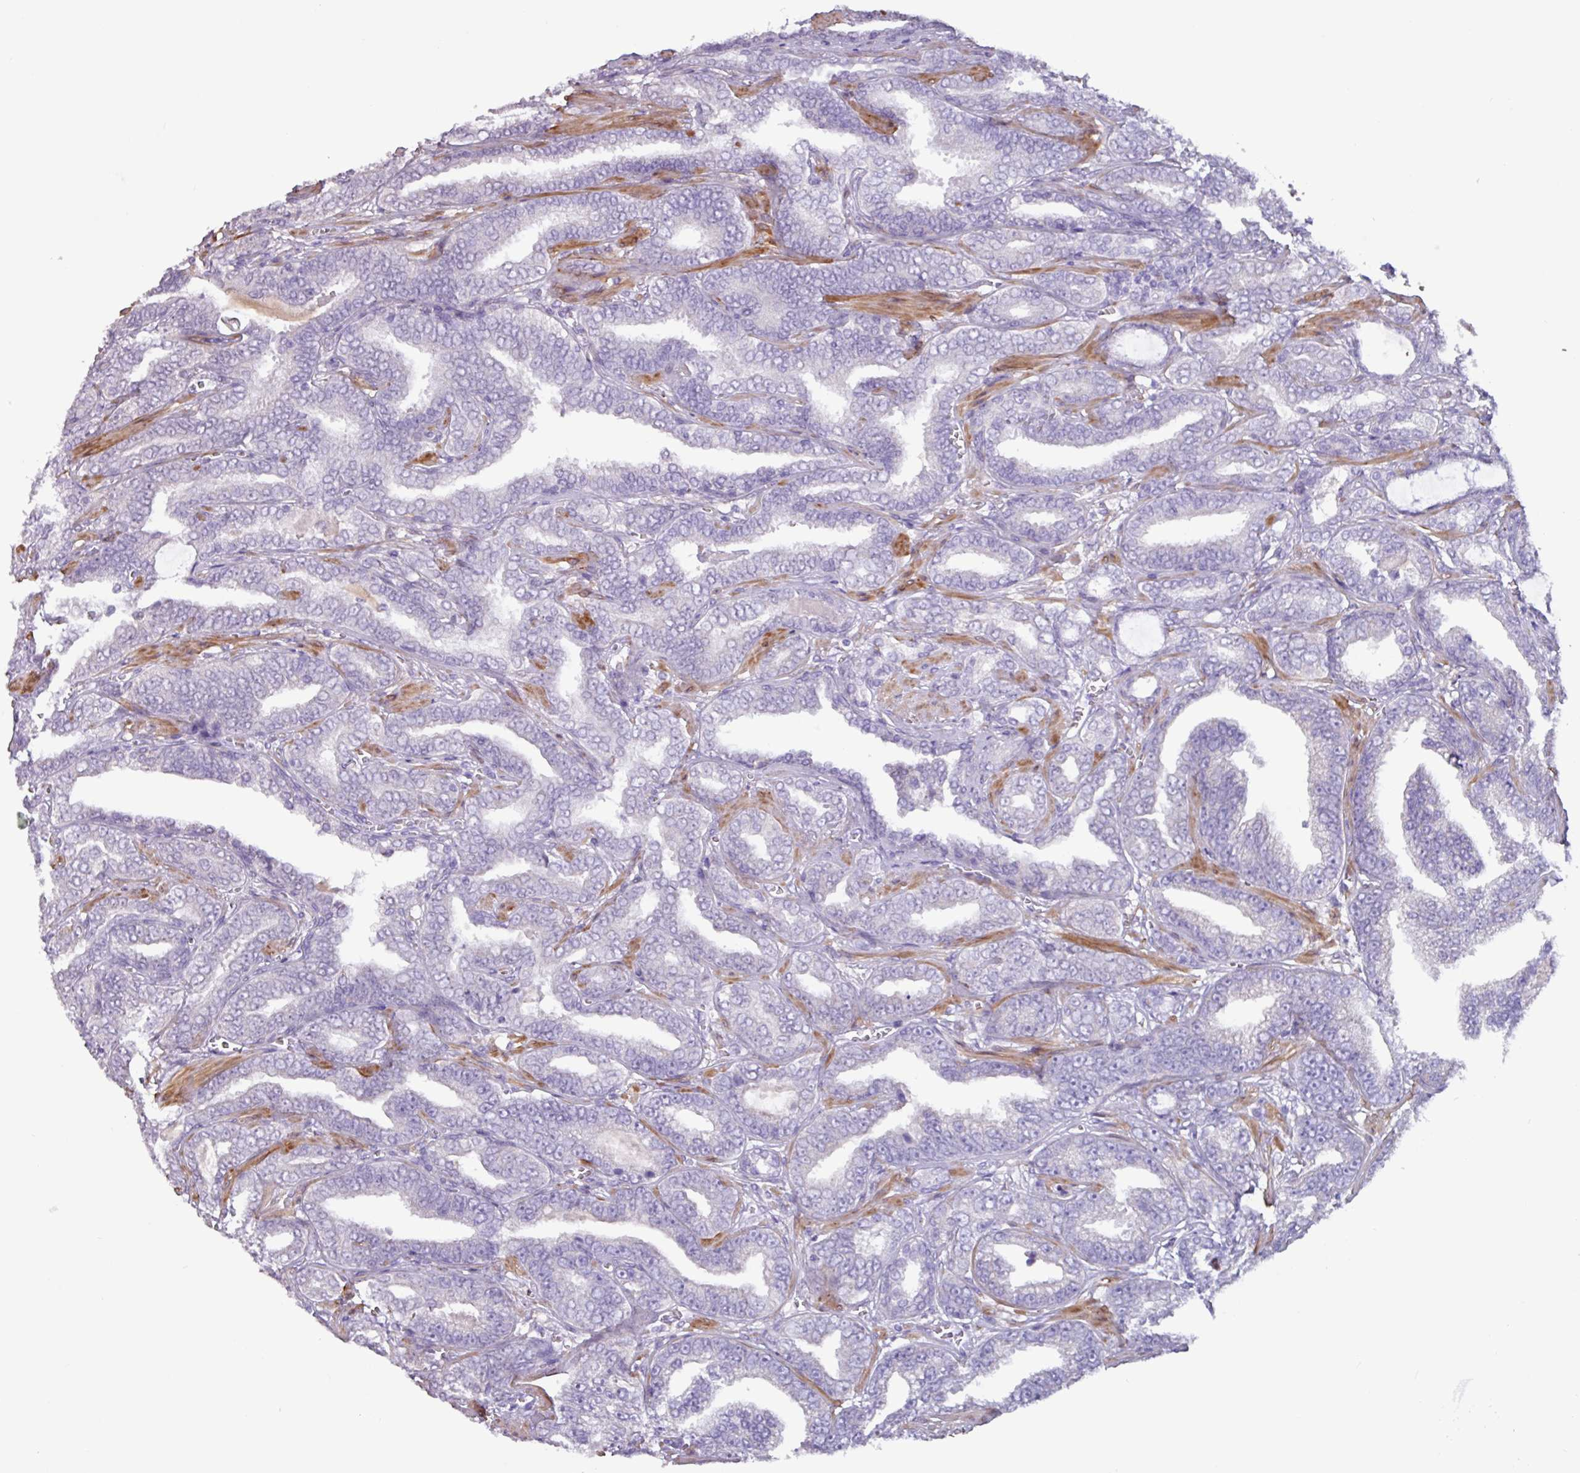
{"staining": {"intensity": "negative", "quantity": "none", "location": "none"}, "tissue": "prostate cancer", "cell_type": "Tumor cells", "image_type": "cancer", "snomed": [{"axis": "morphology", "description": "Adenocarcinoma, High grade"}, {"axis": "topography", "description": "Prostate"}], "caption": "A micrograph of prostate high-grade adenocarcinoma stained for a protein reveals no brown staining in tumor cells.", "gene": "OTX1", "patient": {"sex": "male", "age": 67}}